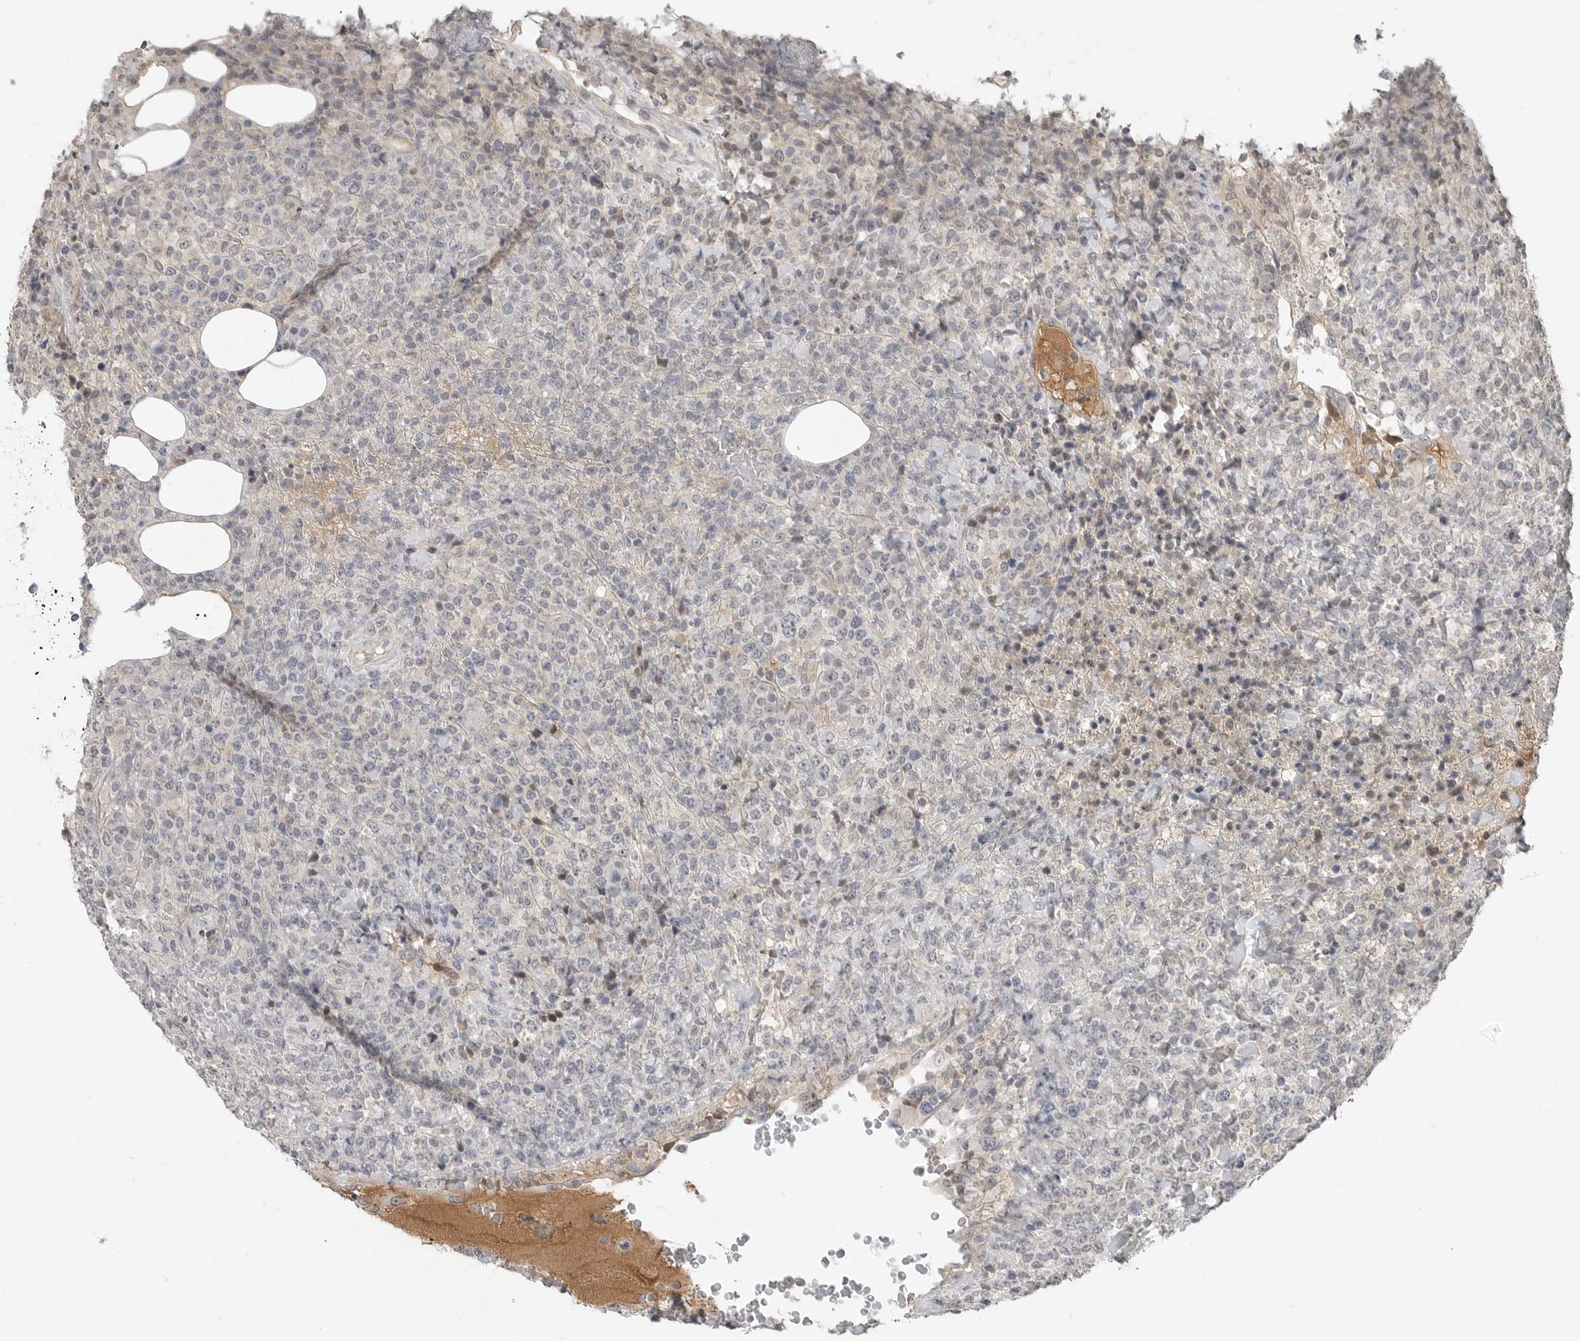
{"staining": {"intensity": "negative", "quantity": "none", "location": "none"}, "tissue": "lymphoma", "cell_type": "Tumor cells", "image_type": "cancer", "snomed": [{"axis": "morphology", "description": "Malignant lymphoma, non-Hodgkin's type, High grade"}, {"axis": "topography", "description": "Lymph node"}], "caption": "Tumor cells are negative for protein expression in human lymphoma.", "gene": "FOXP3", "patient": {"sex": "male", "age": 13}}